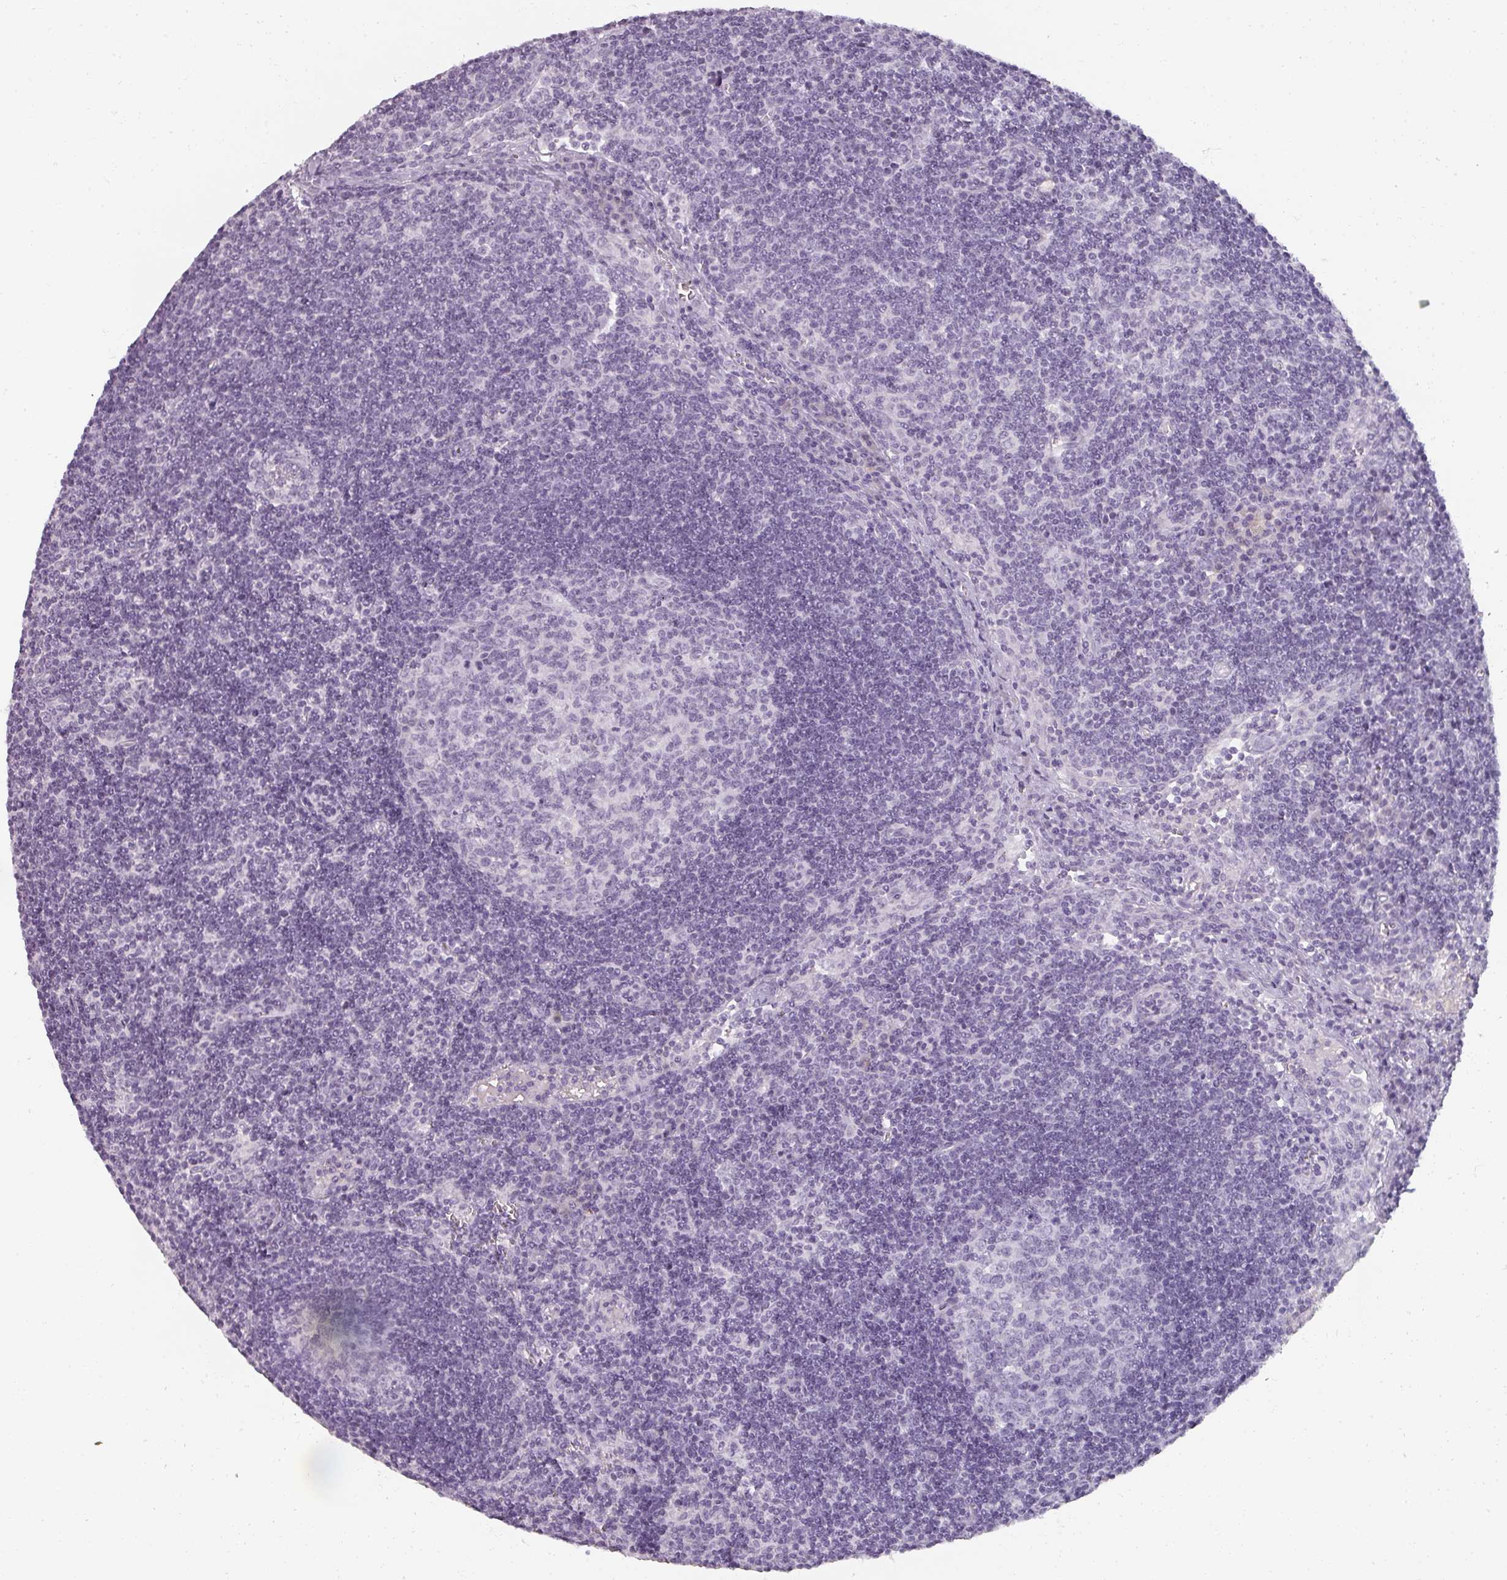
{"staining": {"intensity": "negative", "quantity": "none", "location": "none"}, "tissue": "lymph node", "cell_type": "Germinal center cells", "image_type": "normal", "snomed": [{"axis": "morphology", "description": "Normal tissue, NOS"}, {"axis": "topography", "description": "Lymph node"}], "caption": "Immunohistochemical staining of benign human lymph node reveals no significant expression in germinal center cells.", "gene": "REG3A", "patient": {"sex": "female", "age": 29}}